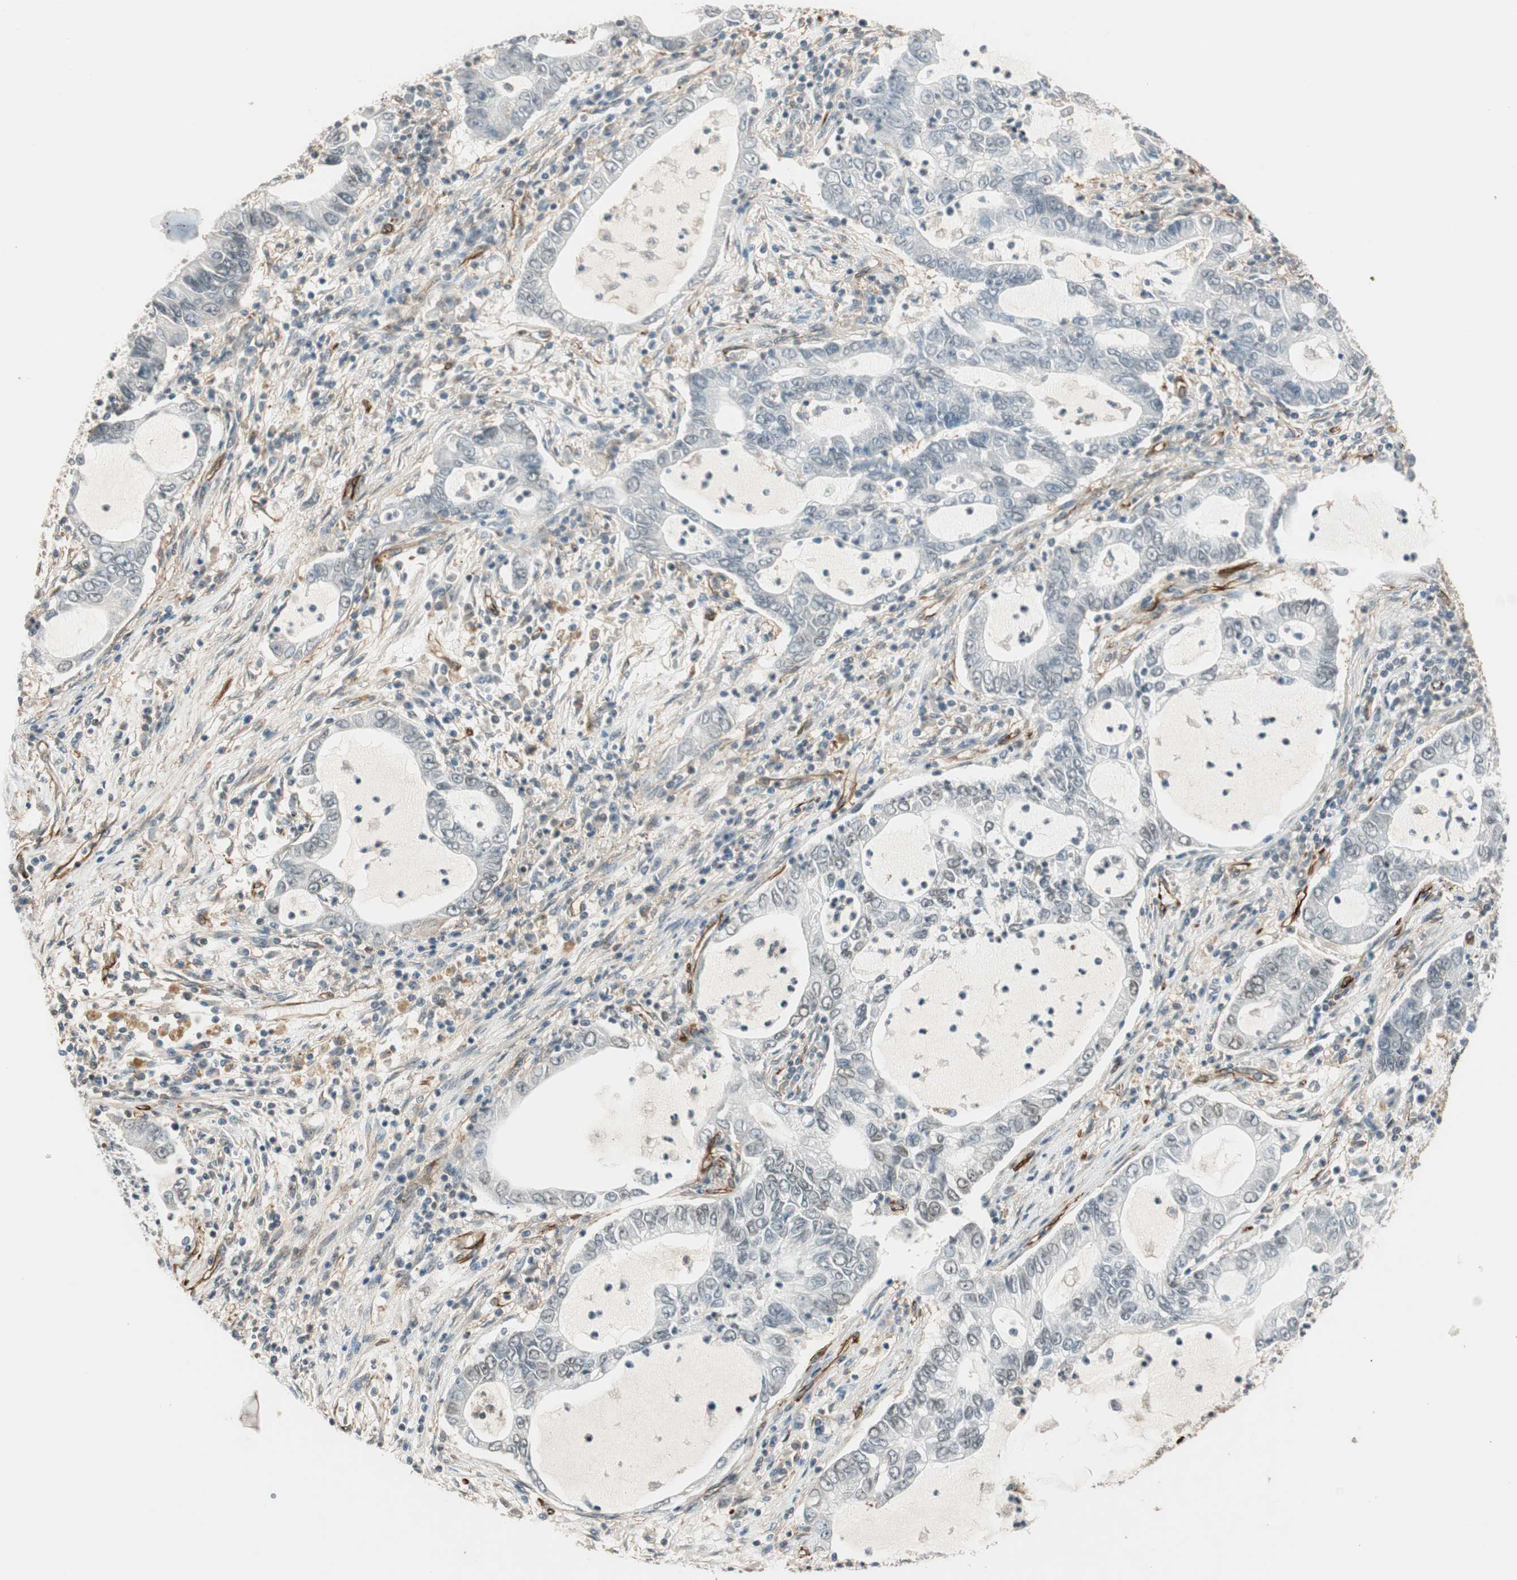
{"staining": {"intensity": "negative", "quantity": "none", "location": "none"}, "tissue": "lung cancer", "cell_type": "Tumor cells", "image_type": "cancer", "snomed": [{"axis": "morphology", "description": "Adenocarcinoma, NOS"}, {"axis": "topography", "description": "Lung"}], "caption": "A high-resolution histopathology image shows immunohistochemistry (IHC) staining of lung cancer, which exhibits no significant expression in tumor cells. Brightfield microscopy of immunohistochemistry (IHC) stained with DAB (3,3'-diaminobenzidine) (brown) and hematoxylin (blue), captured at high magnification.", "gene": "NES", "patient": {"sex": "female", "age": 51}}